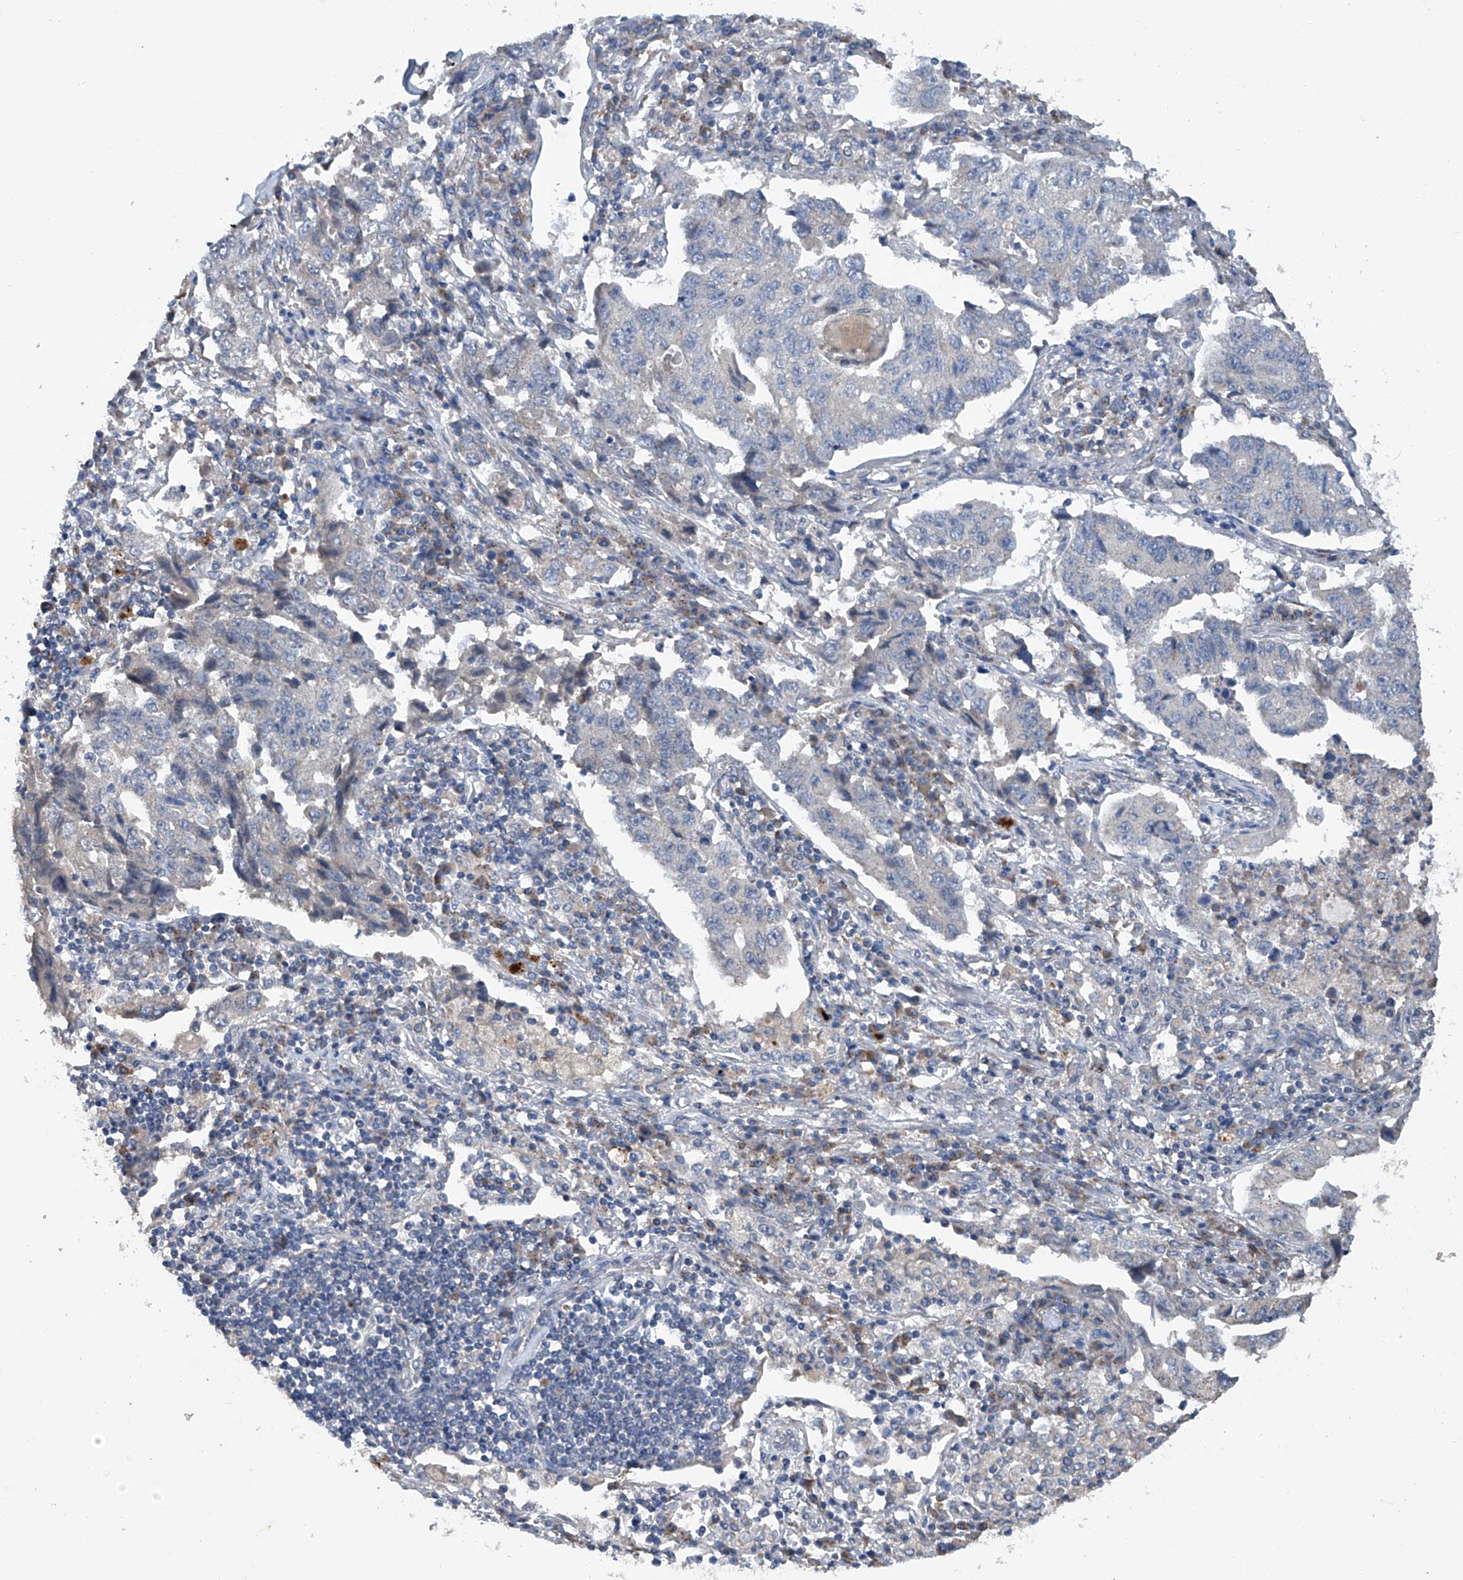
{"staining": {"intensity": "negative", "quantity": "none", "location": "none"}, "tissue": "lung cancer", "cell_type": "Tumor cells", "image_type": "cancer", "snomed": [{"axis": "morphology", "description": "Adenocarcinoma, NOS"}, {"axis": "topography", "description": "Lung"}], "caption": "Protein analysis of adenocarcinoma (lung) exhibits no significant positivity in tumor cells. The staining was performed using DAB to visualize the protein expression in brown, while the nuclei were stained in blue with hematoxylin (Magnification: 20x).", "gene": "PCSK5", "patient": {"sex": "female", "age": 51}}